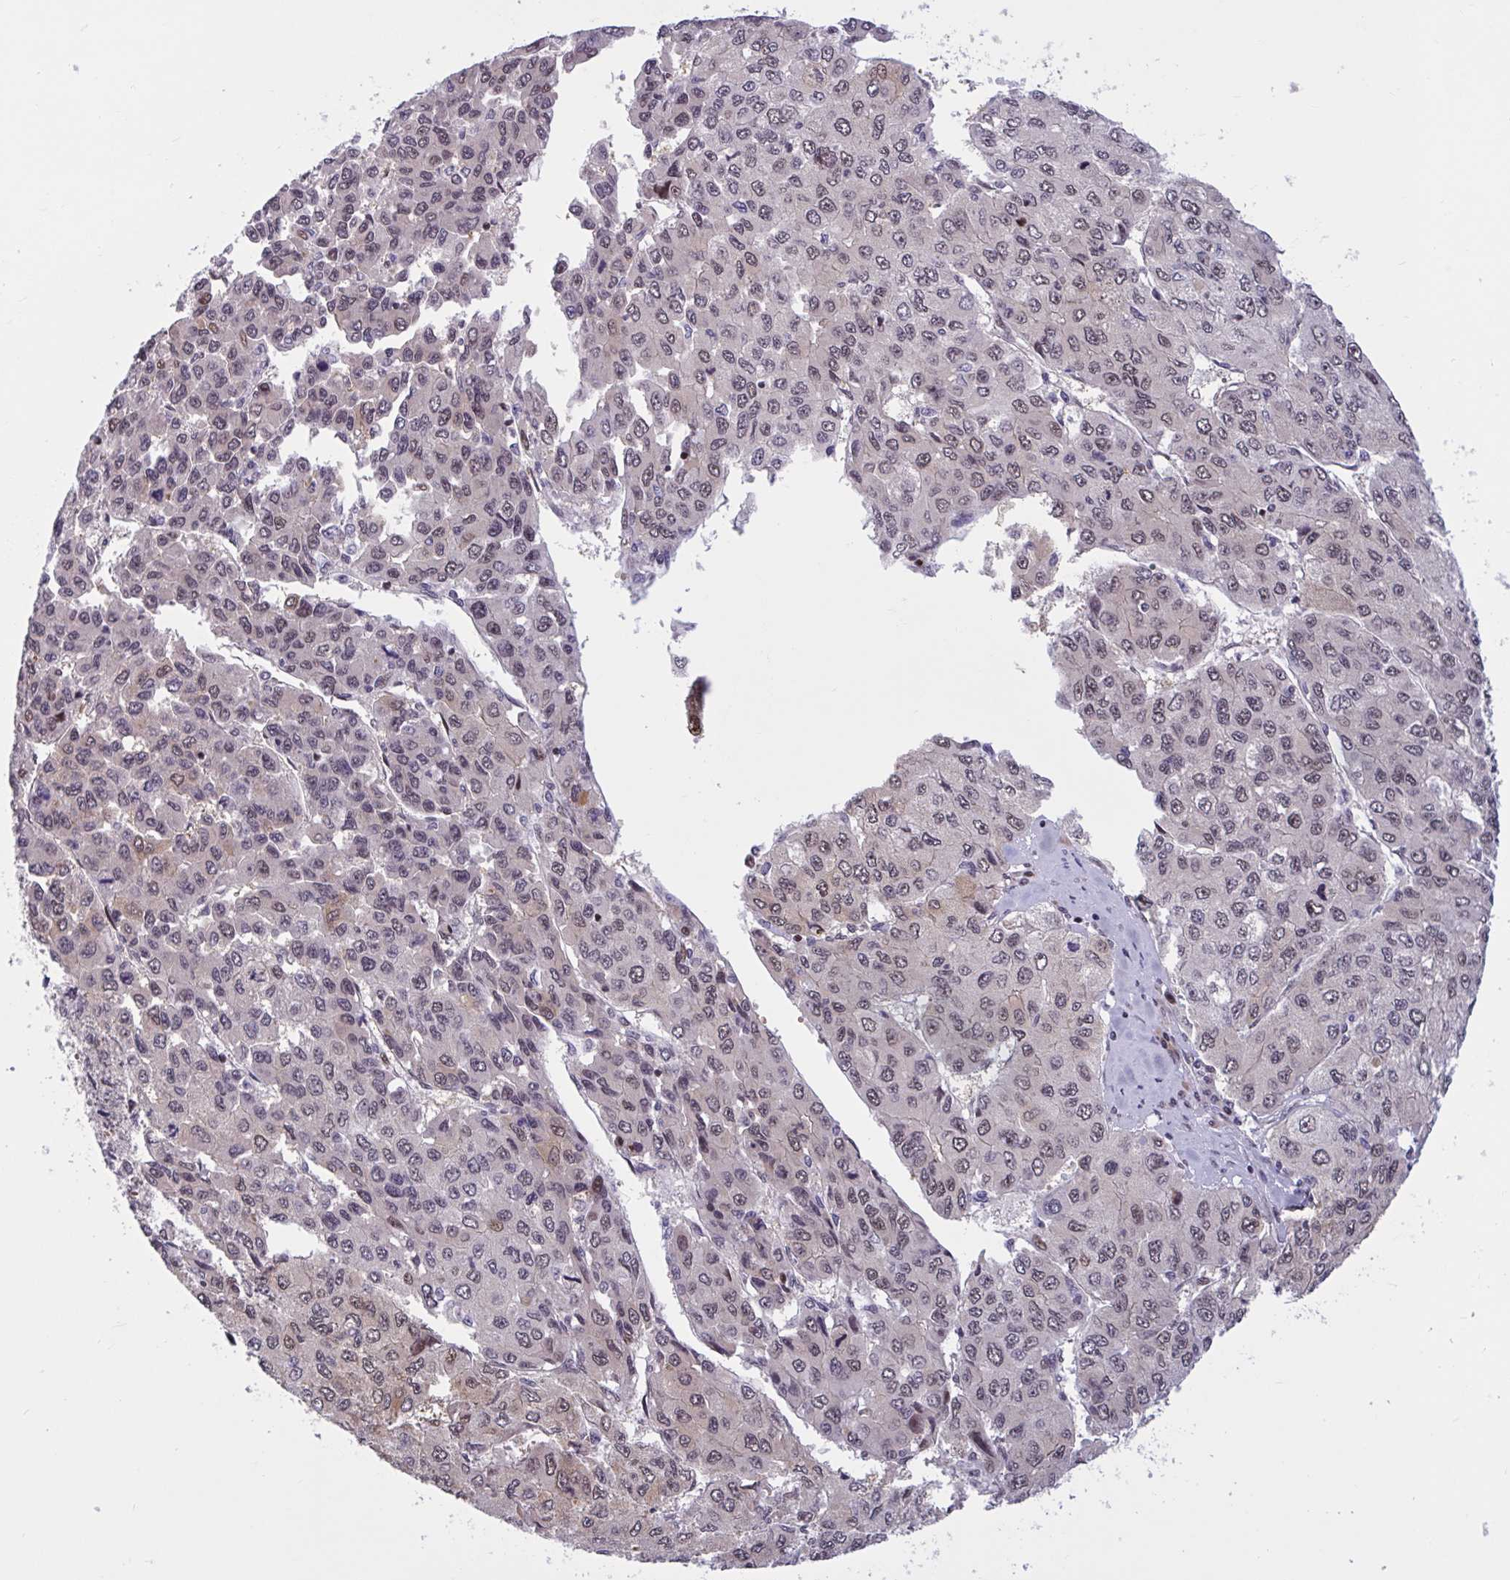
{"staining": {"intensity": "moderate", "quantity": ">75%", "location": "cytoplasmic/membranous,nuclear"}, "tissue": "liver cancer", "cell_type": "Tumor cells", "image_type": "cancer", "snomed": [{"axis": "morphology", "description": "Carcinoma, Hepatocellular, NOS"}, {"axis": "topography", "description": "Liver"}], "caption": "About >75% of tumor cells in human hepatocellular carcinoma (liver) display moderate cytoplasmic/membranous and nuclear protein positivity as visualized by brown immunohistochemical staining.", "gene": "RBL1", "patient": {"sex": "female", "age": 66}}